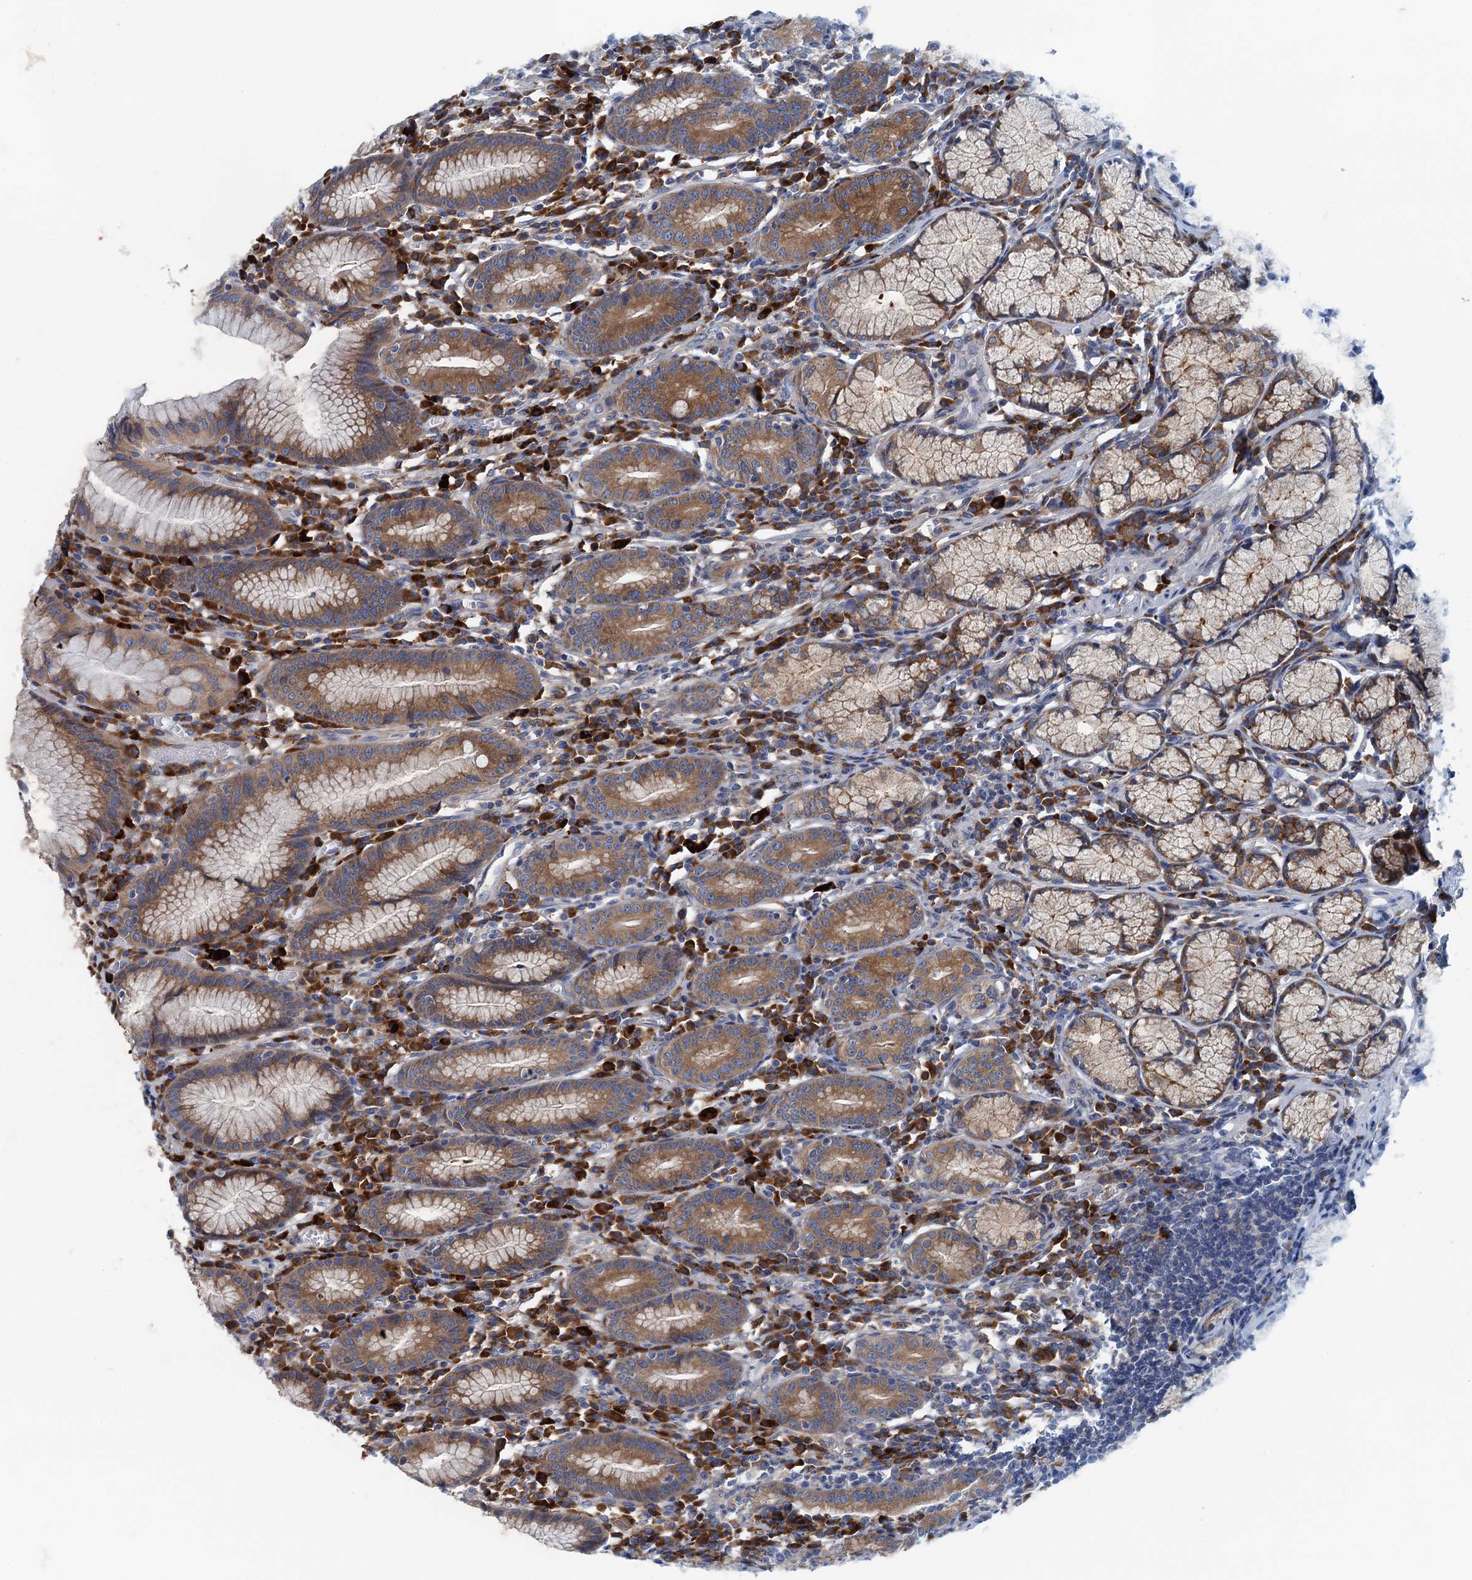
{"staining": {"intensity": "moderate", "quantity": ">75%", "location": "cytoplasmic/membranous"}, "tissue": "stomach", "cell_type": "Glandular cells", "image_type": "normal", "snomed": [{"axis": "morphology", "description": "Normal tissue, NOS"}, {"axis": "topography", "description": "Stomach"}], "caption": "Brown immunohistochemical staining in normal human stomach displays moderate cytoplasmic/membranous expression in about >75% of glandular cells.", "gene": "MYDGF", "patient": {"sex": "male", "age": 55}}